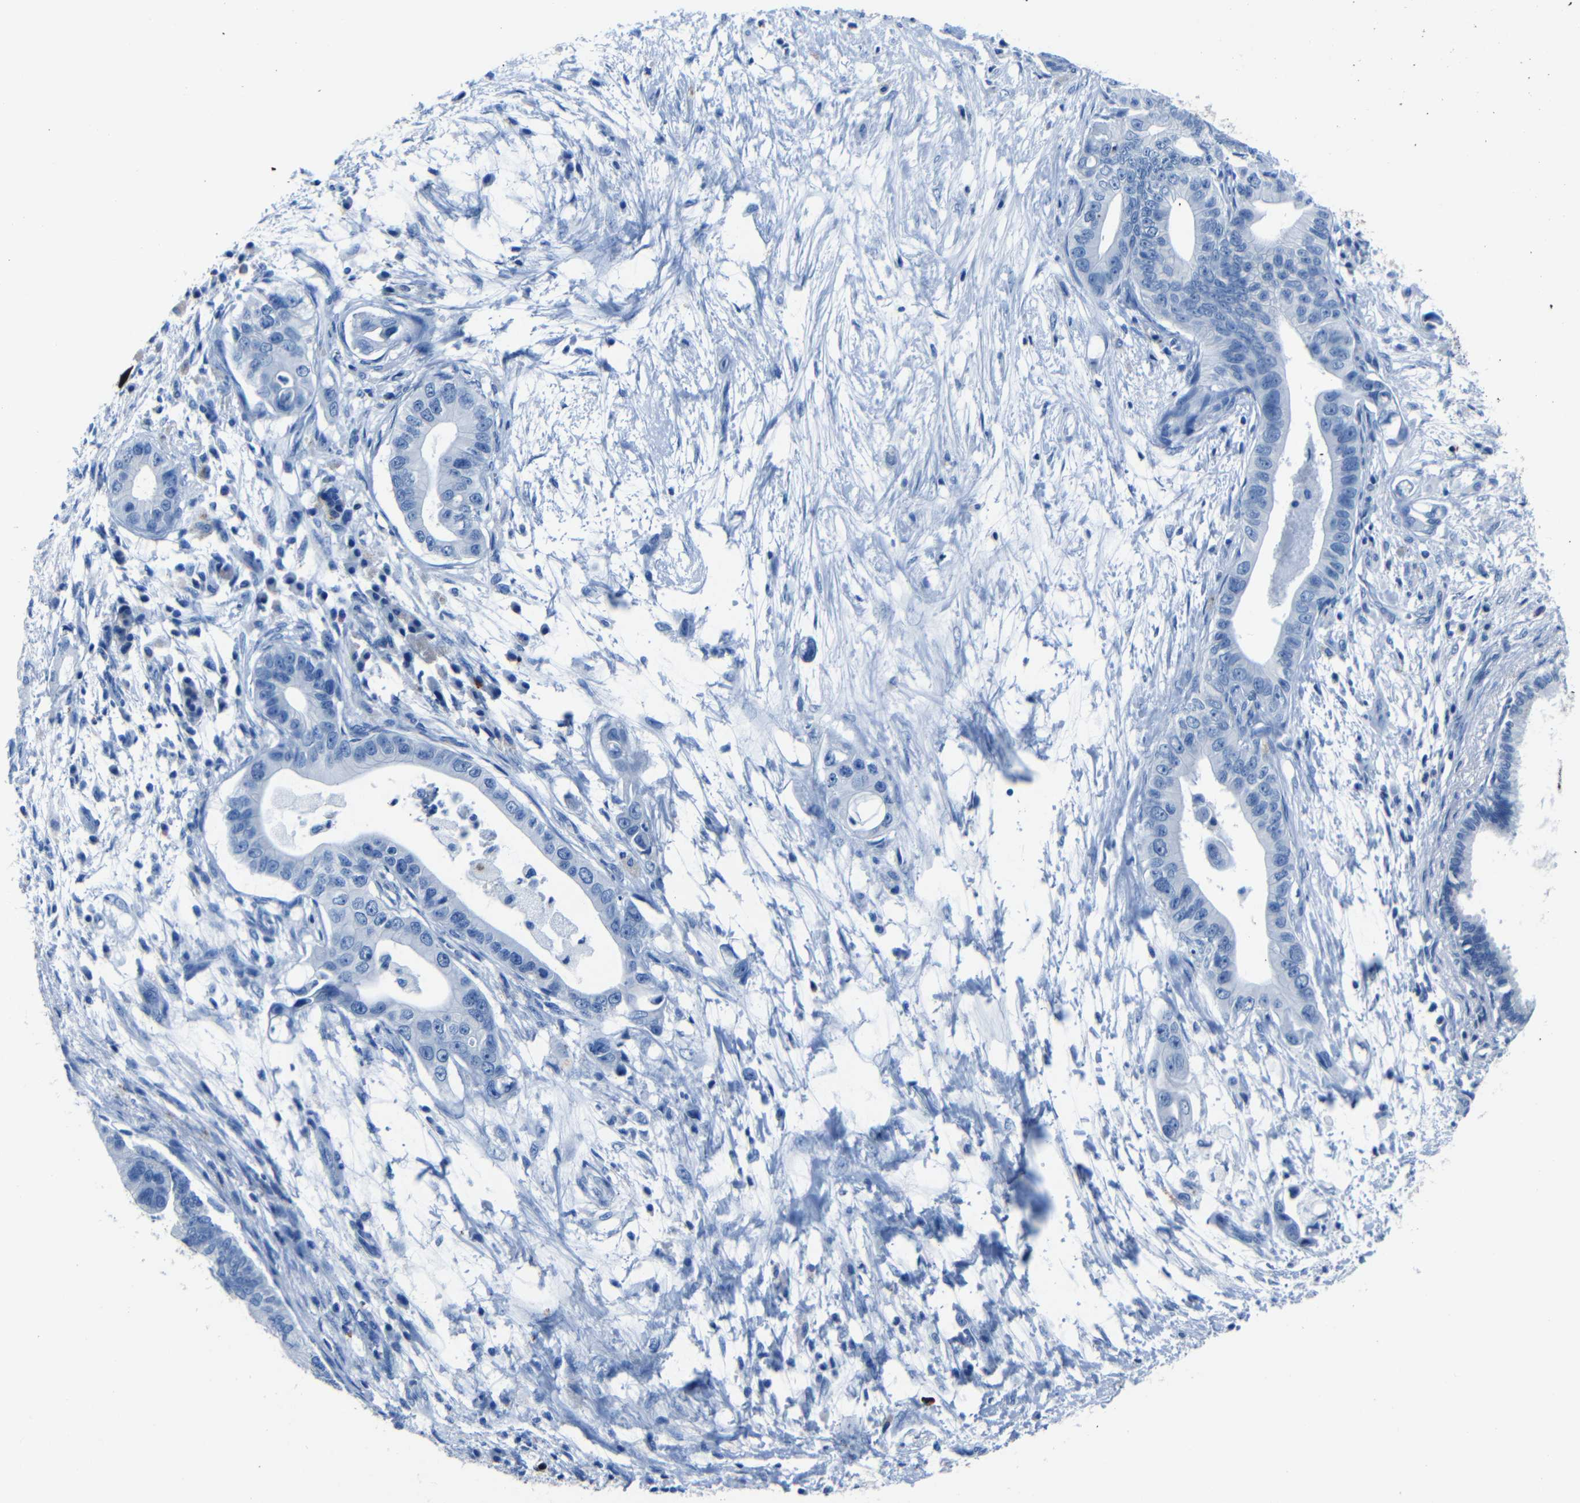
{"staining": {"intensity": "negative", "quantity": "none", "location": "none"}, "tissue": "pancreatic cancer", "cell_type": "Tumor cells", "image_type": "cancer", "snomed": [{"axis": "morphology", "description": "Adenocarcinoma, NOS"}, {"axis": "topography", "description": "Pancreas"}], "caption": "Immunohistochemistry micrograph of human pancreatic adenocarcinoma stained for a protein (brown), which shows no expression in tumor cells.", "gene": "CLDN11", "patient": {"sex": "male", "age": 77}}